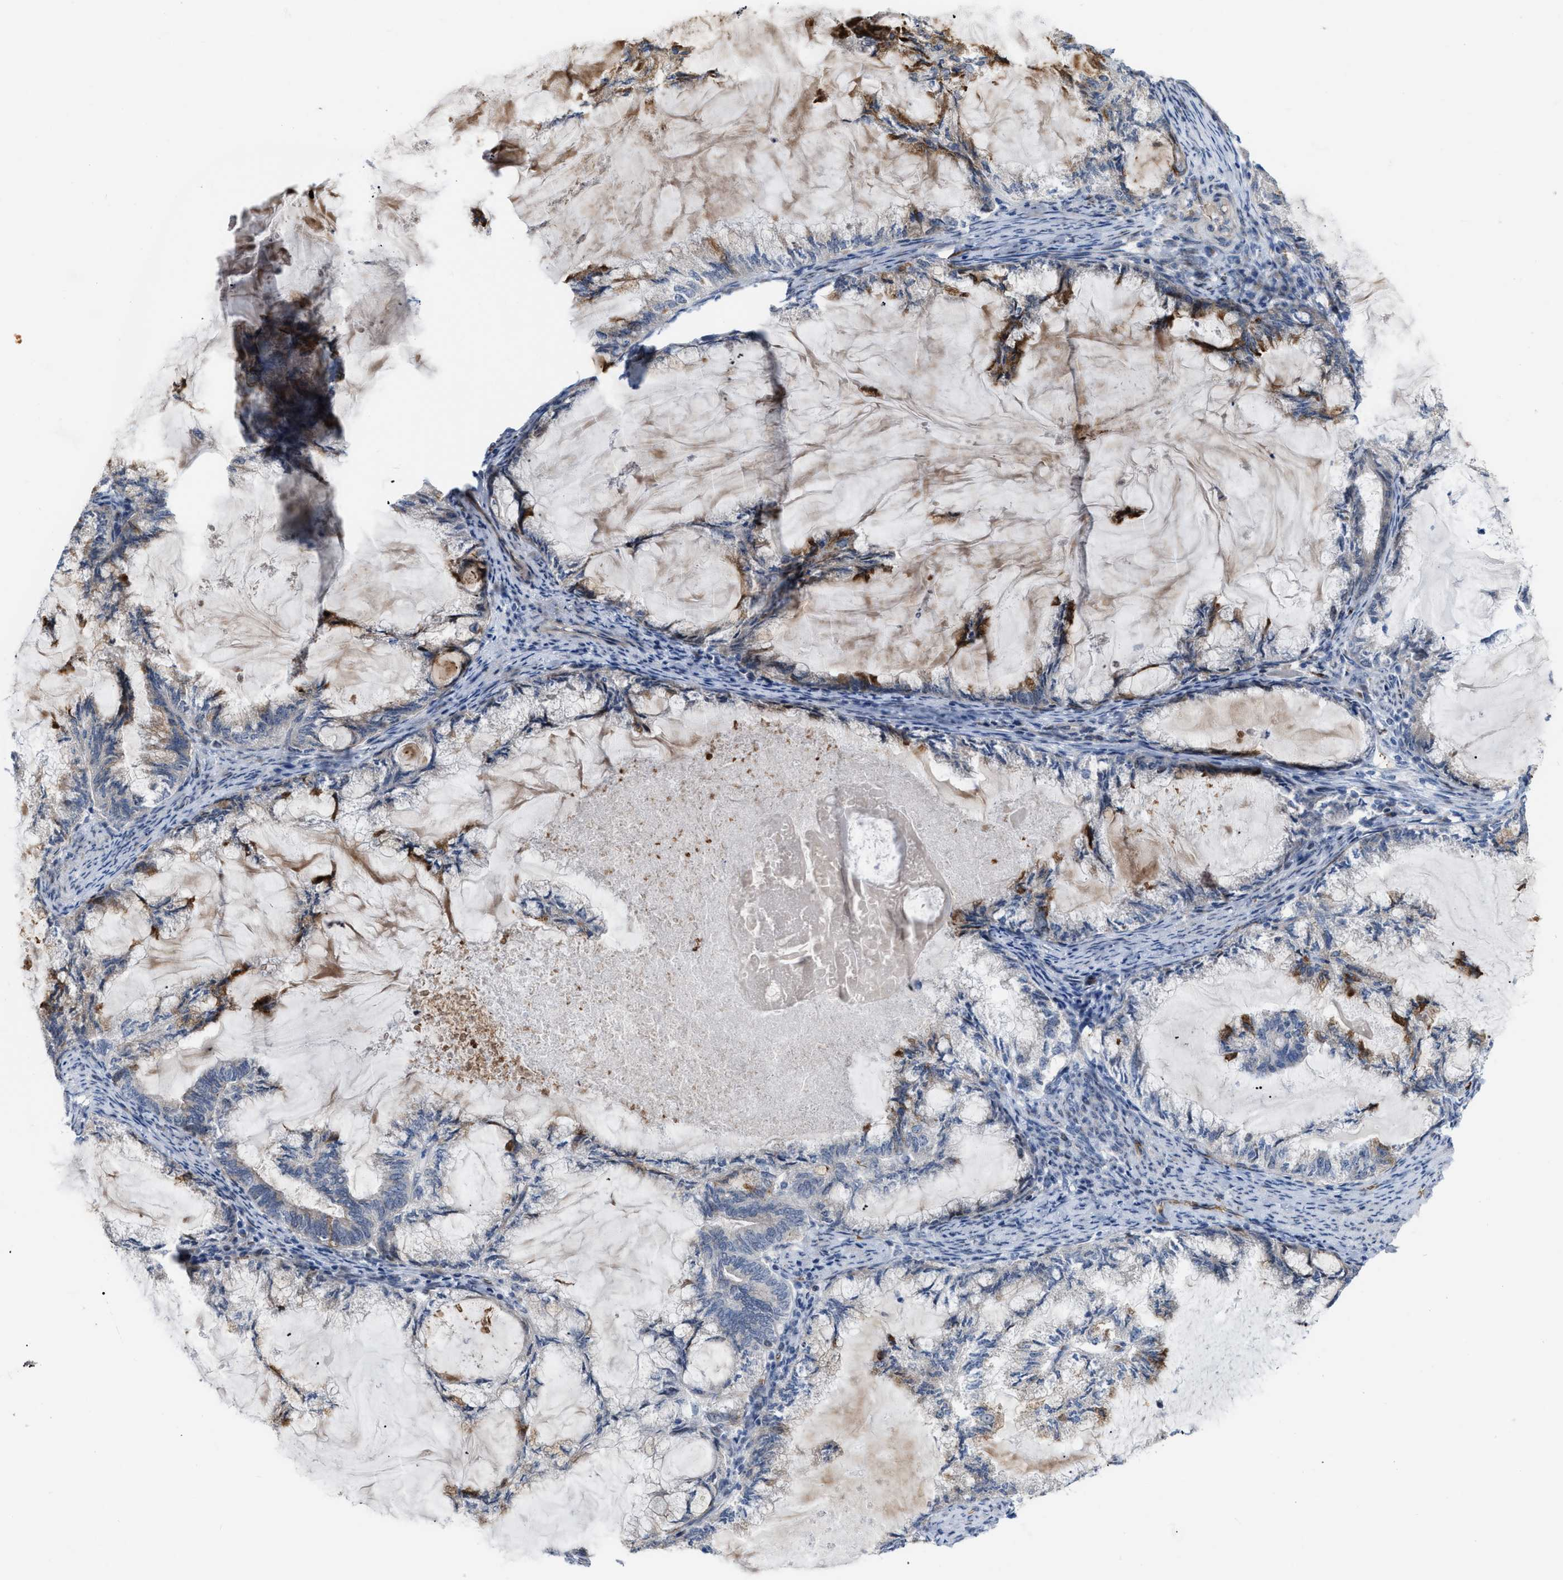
{"staining": {"intensity": "moderate", "quantity": "<25%", "location": "cytoplasmic/membranous"}, "tissue": "endometrial cancer", "cell_type": "Tumor cells", "image_type": "cancer", "snomed": [{"axis": "morphology", "description": "Adenocarcinoma, NOS"}, {"axis": "topography", "description": "Endometrium"}], "caption": "Immunohistochemistry (IHC) micrograph of adenocarcinoma (endometrial) stained for a protein (brown), which demonstrates low levels of moderate cytoplasmic/membranous expression in approximately <25% of tumor cells.", "gene": "POLR1F", "patient": {"sex": "female", "age": 86}}